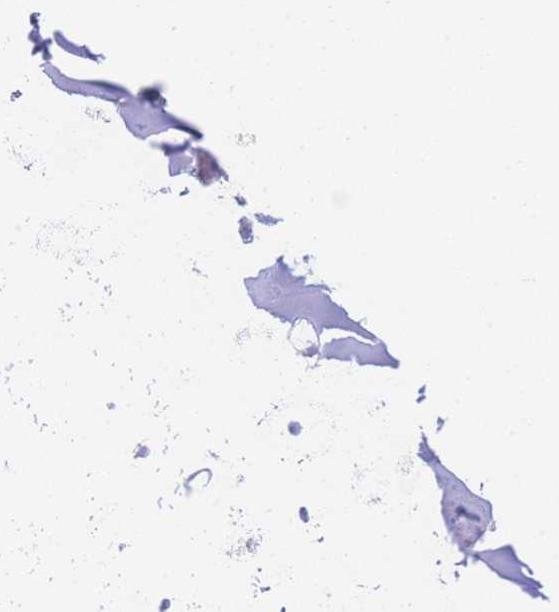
{"staining": {"intensity": "negative", "quantity": "none", "location": "none"}, "tissue": "adipose tissue", "cell_type": "Adipocytes", "image_type": "normal", "snomed": [{"axis": "morphology", "description": "Normal tissue, NOS"}, {"axis": "topography", "description": "Cartilage tissue"}, {"axis": "topography", "description": "Bronchus"}], "caption": "Immunohistochemistry micrograph of normal adipose tissue: human adipose tissue stained with DAB demonstrates no significant protein staining in adipocytes. (Brightfield microscopy of DAB (3,3'-diaminobenzidine) immunohistochemistry (IHC) at high magnification).", "gene": "NBEAL1", "patient": {"sex": "male", "age": 56}}